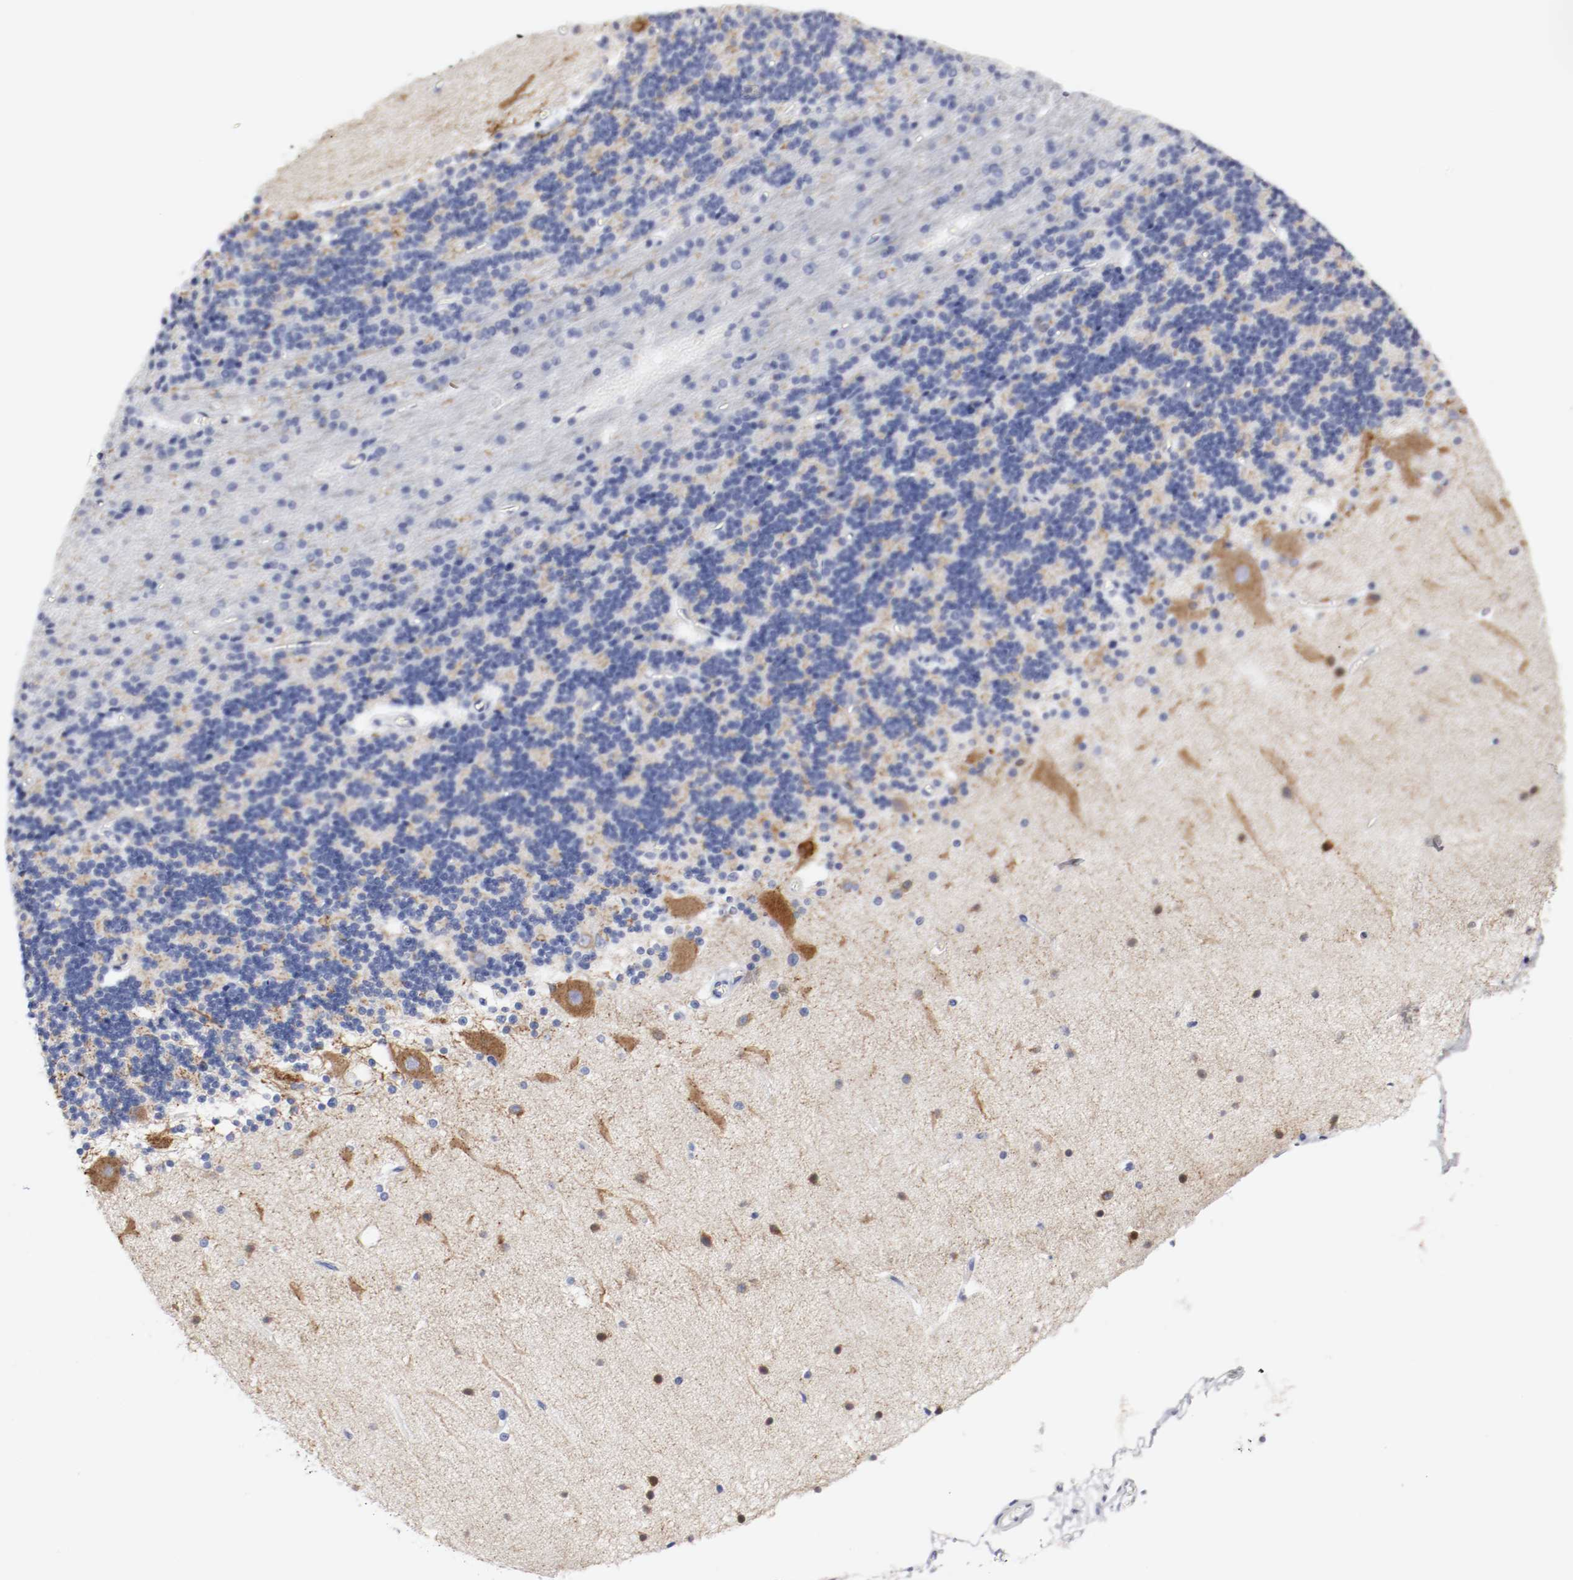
{"staining": {"intensity": "negative", "quantity": "none", "location": "none"}, "tissue": "cerebellum", "cell_type": "Cells in granular layer", "image_type": "normal", "snomed": [{"axis": "morphology", "description": "Normal tissue, NOS"}, {"axis": "topography", "description": "Cerebellum"}], "caption": "An immunohistochemistry (IHC) micrograph of unremarkable cerebellum is shown. There is no staining in cells in granular layer of cerebellum.", "gene": "GAD1", "patient": {"sex": "female", "age": 54}}